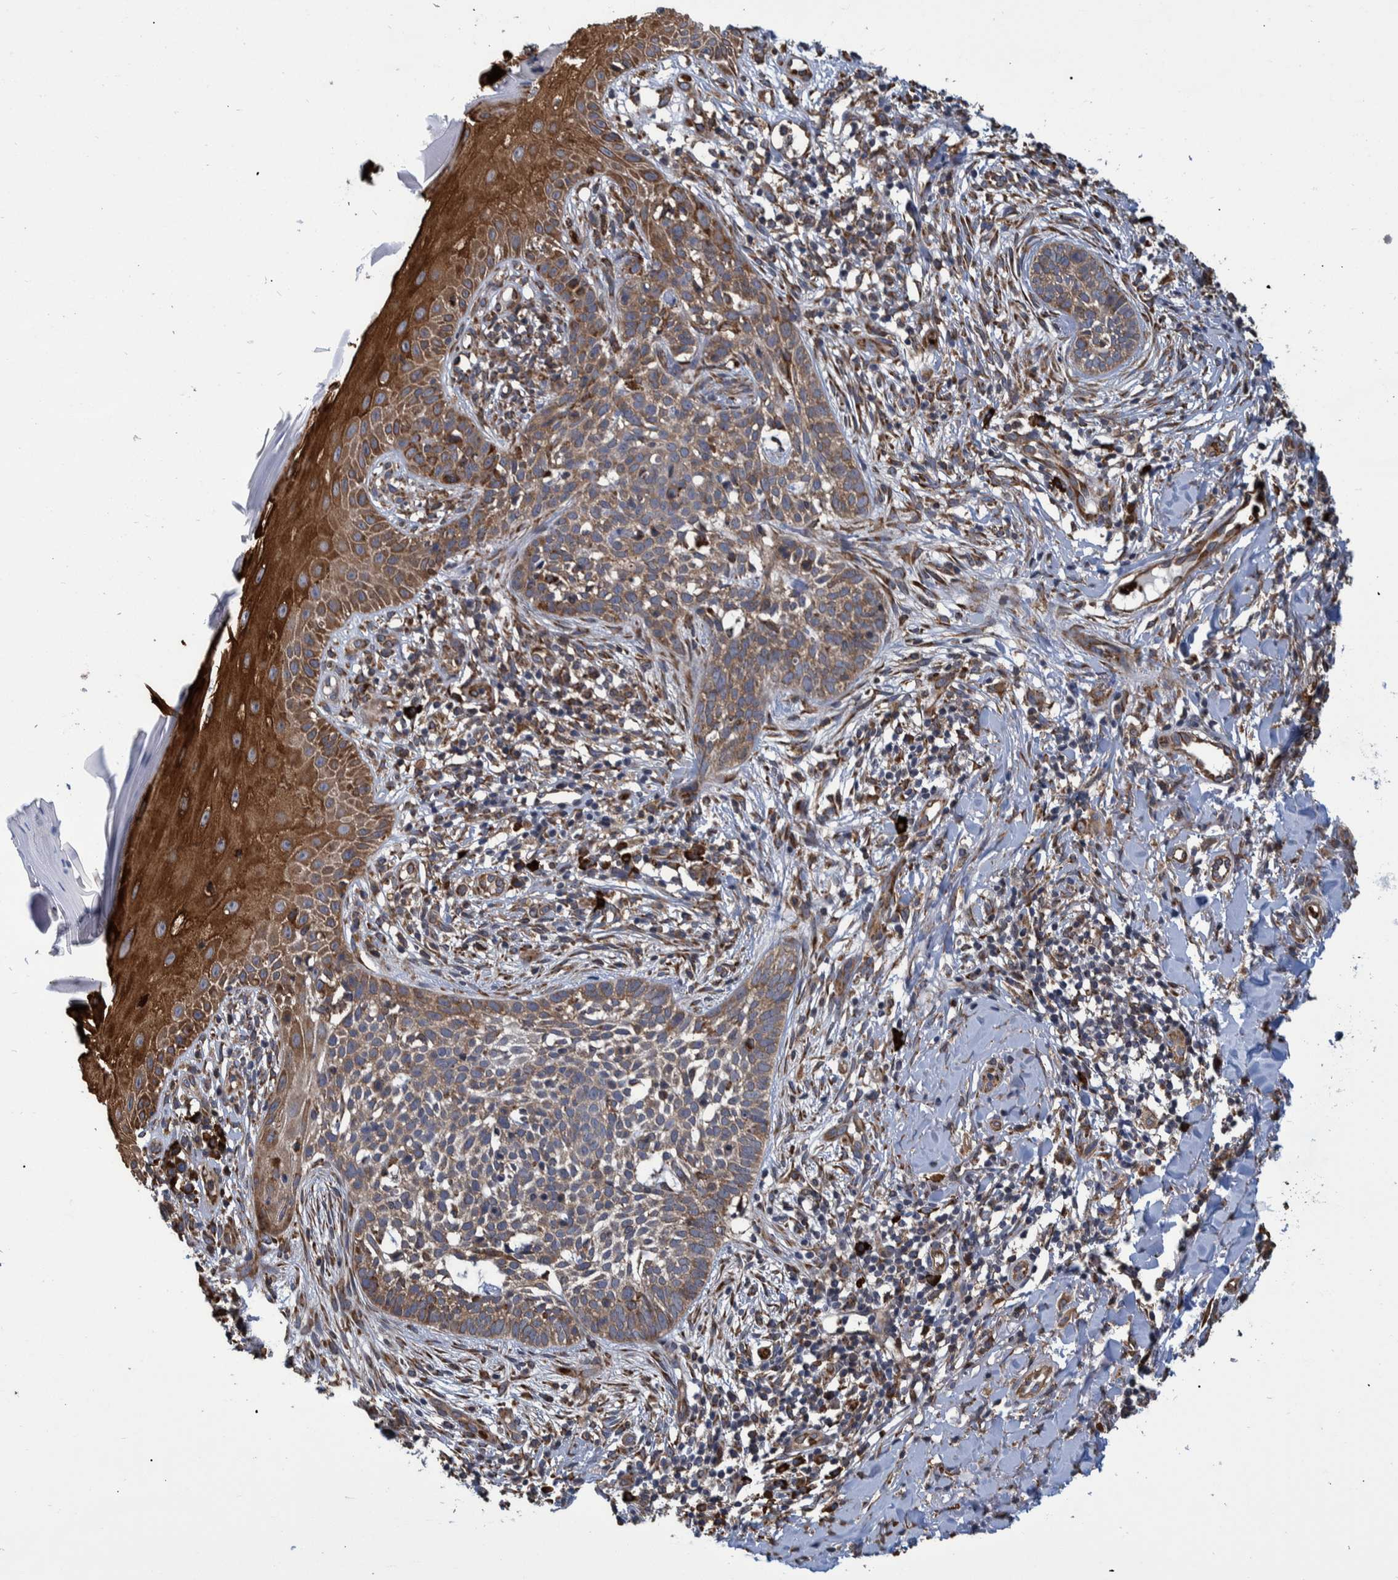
{"staining": {"intensity": "moderate", "quantity": ">75%", "location": "cytoplasmic/membranous"}, "tissue": "skin cancer", "cell_type": "Tumor cells", "image_type": "cancer", "snomed": [{"axis": "morphology", "description": "Normal tissue, NOS"}, {"axis": "morphology", "description": "Basal cell carcinoma"}, {"axis": "topography", "description": "Skin"}], "caption": "High-power microscopy captured an immunohistochemistry (IHC) image of skin cancer, revealing moderate cytoplasmic/membranous positivity in approximately >75% of tumor cells. The staining was performed using DAB, with brown indicating positive protein expression. Nuclei are stained blue with hematoxylin.", "gene": "SPAG5", "patient": {"sex": "male", "age": 67}}